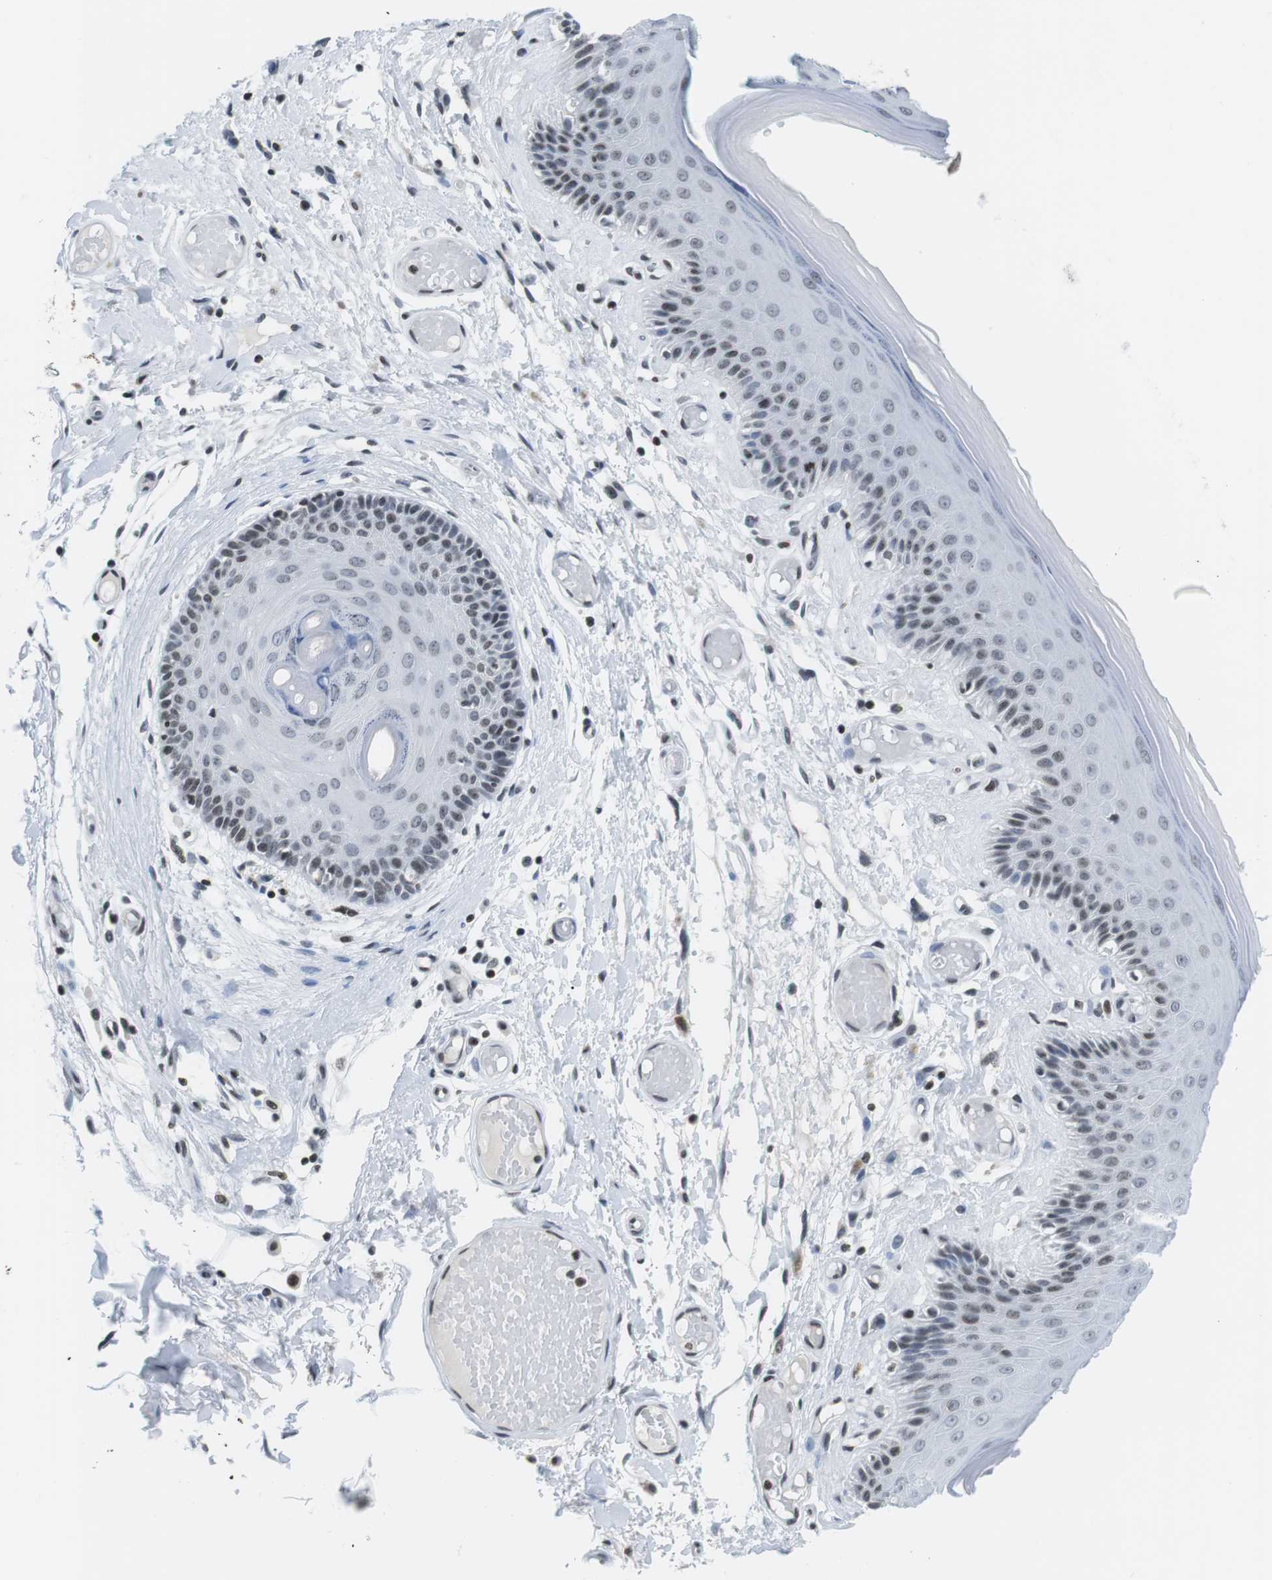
{"staining": {"intensity": "weak", "quantity": "25%-75%", "location": "nuclear"}, "tissue": "skin", "cell_type": "Epidermal cells", "image_type": "normal", "snomed": [{"axis": "morphology", "description": "Normal tissue, NOS"}, {"axis": "topography", "description": "Vulva"}], "caption": "Immunohistochemical staining of benign skin exhibits low levels of weak nuclear expression in approximately 25%-75% of epidermal cells.", "gene": "E2F2", "patient": {"sex": "female", "age": 73}}